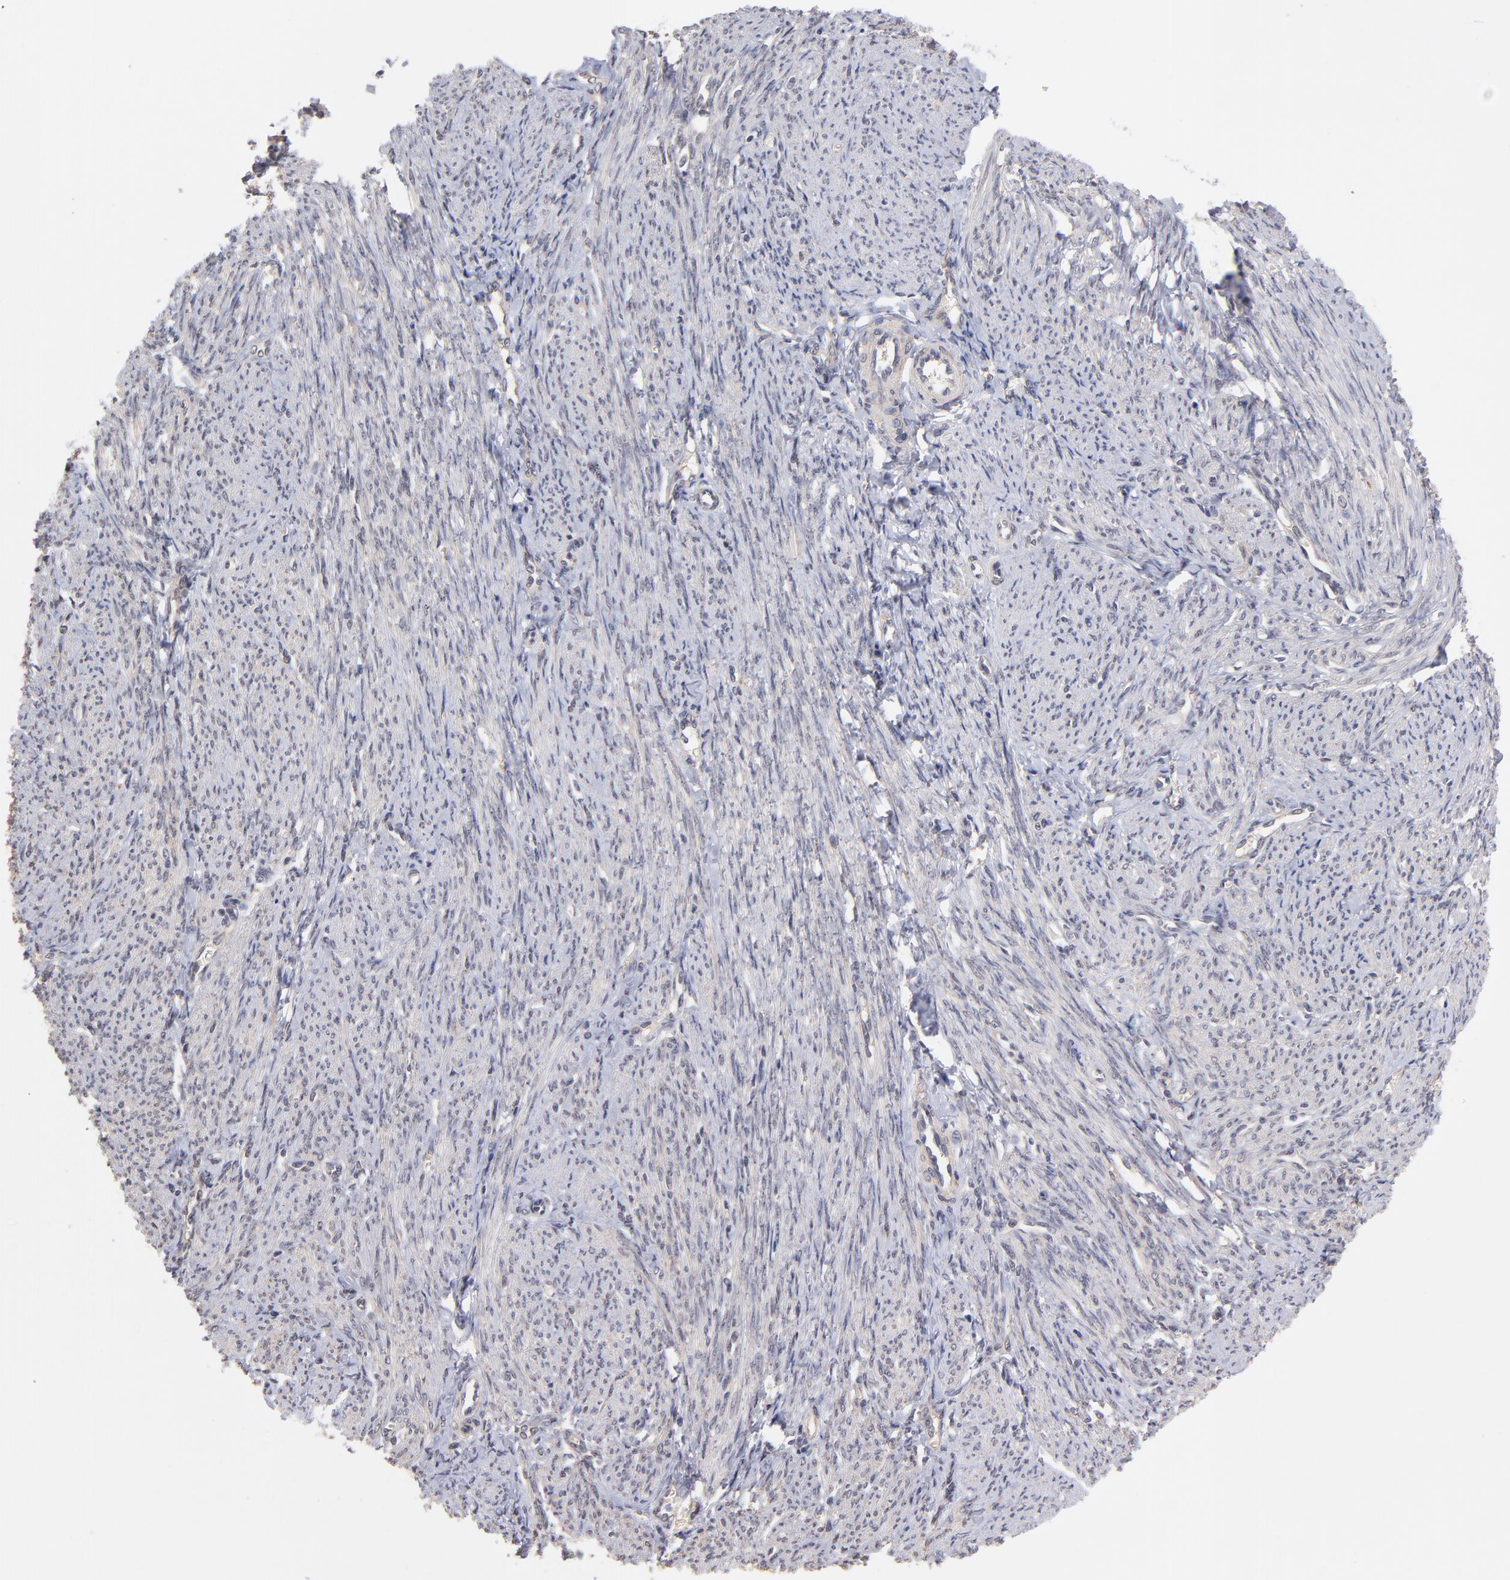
{"staining": {"intensity": "negative", "quantity": "none", "location": "none"}, "tissue": "smooth muscle", "cell_type": "Smooth muscle cells", "image_type": "normal", "snomed": [{"axis": "morphology", "description": "Normal tissue, NOS"}, {"axis": "topography", "description": "Smooth muscle"}, {"axis": "topography", "description": "Cervix"}], "caption": "IHC image of benign smooth muscle: human smooth muscle stained with DAB demonstrates no significant protein staining in smooth muscle cells. The staining was performed using DAB to visualize the protein expression in brown, while the nuclei were stained in blue with hematoxylin (Magnification: 20x).", "gene": "UBE2E2", "patient": {"sex": "female", "age": 70}}